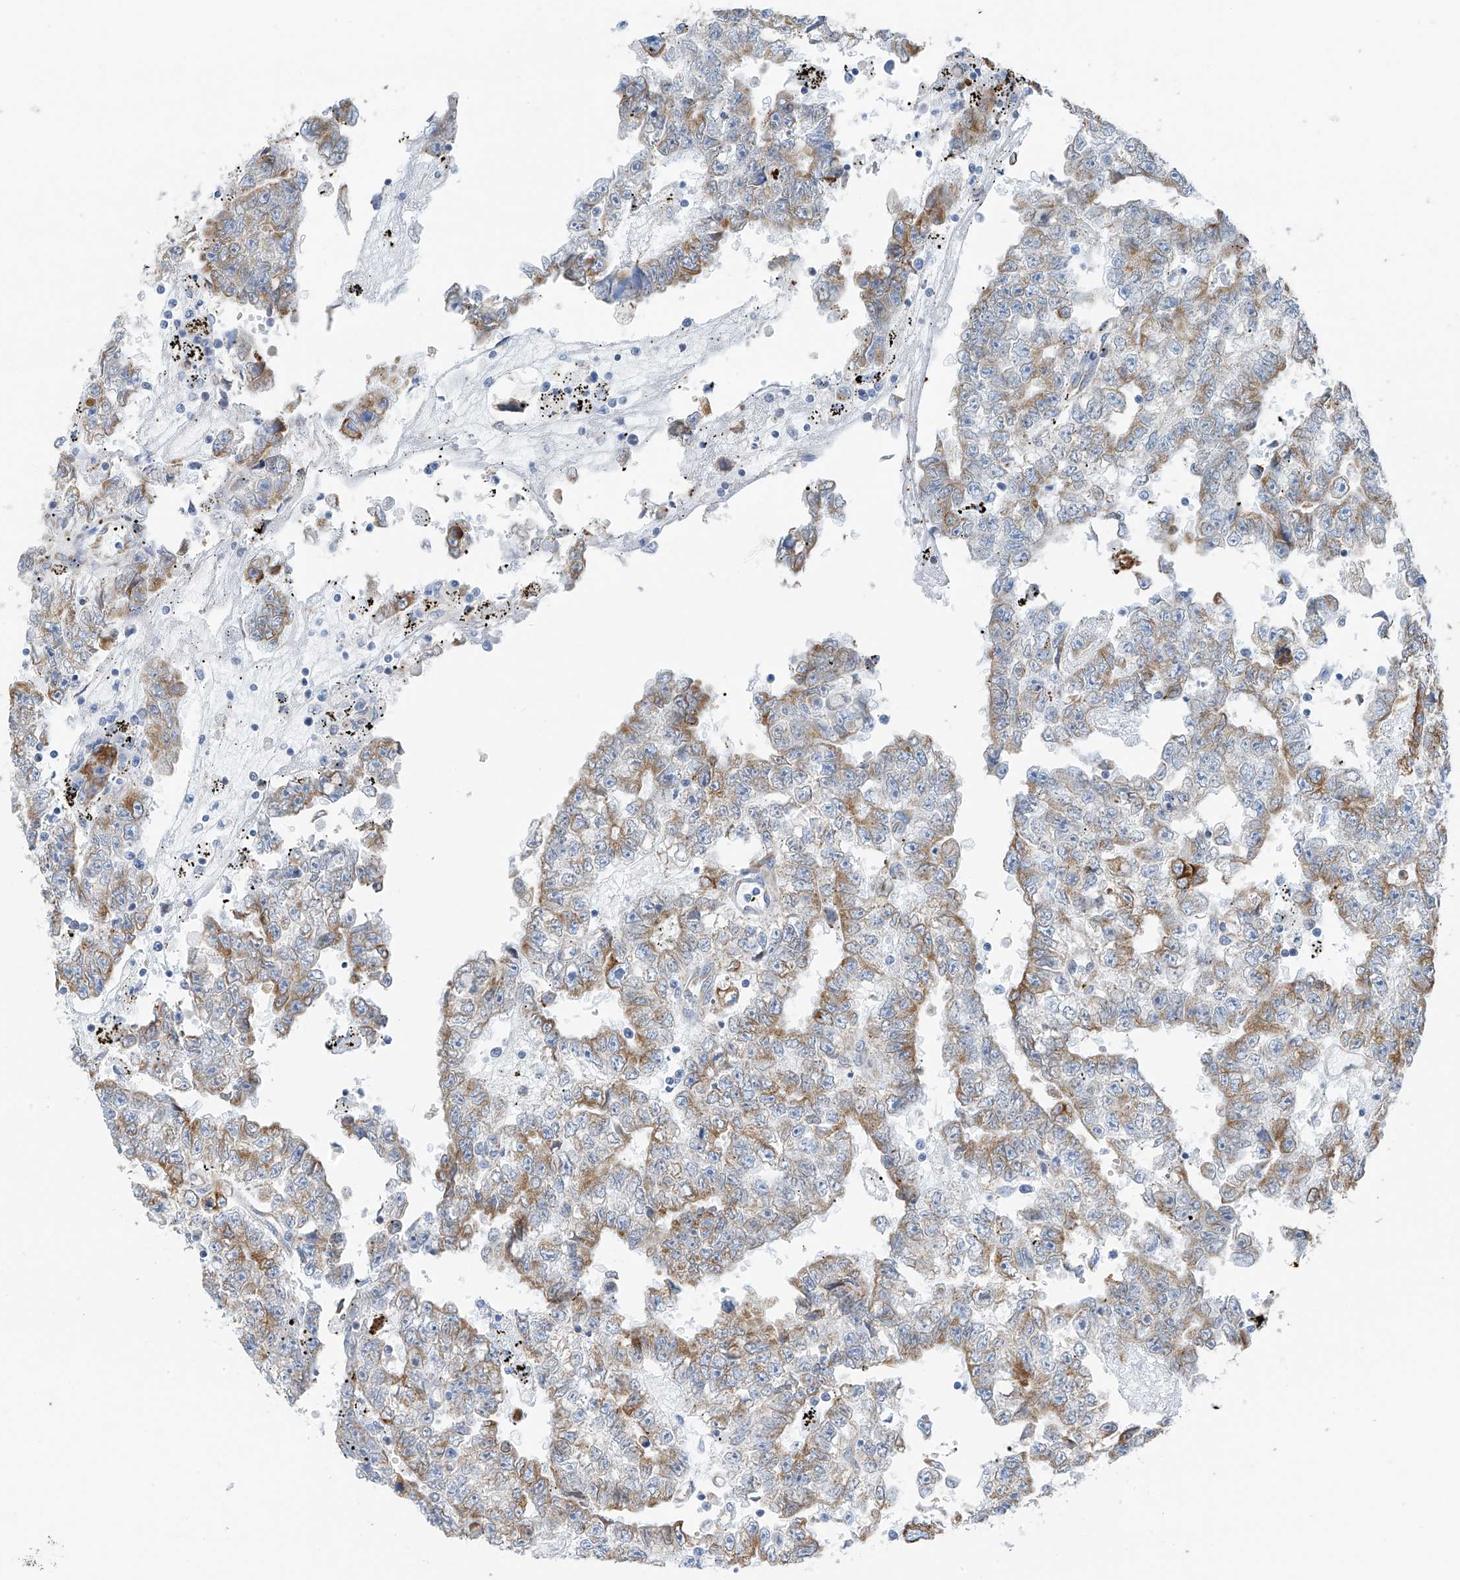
{"staining": {"intensity": "moderate", "quantity": "<25%", "location": "cytoplasmic/membranous"}, "tissue": "testis cancer", "cell_type": "Tumor cells", "image_type": "cancer", "snomed": [{"axis": "morphology", "description": "Carcinoma, Embryonal, NOS"}, {"axis": "topography", "description": "Testis"}], "caption": "Moderate cytoplasmic/membranous protein expression is appreciated in approximately <25% of tumor cells in testis cancer (embryonal carcinoma).", "gene": "RCN2", "patient": {"sex": "male", "age": 25}}